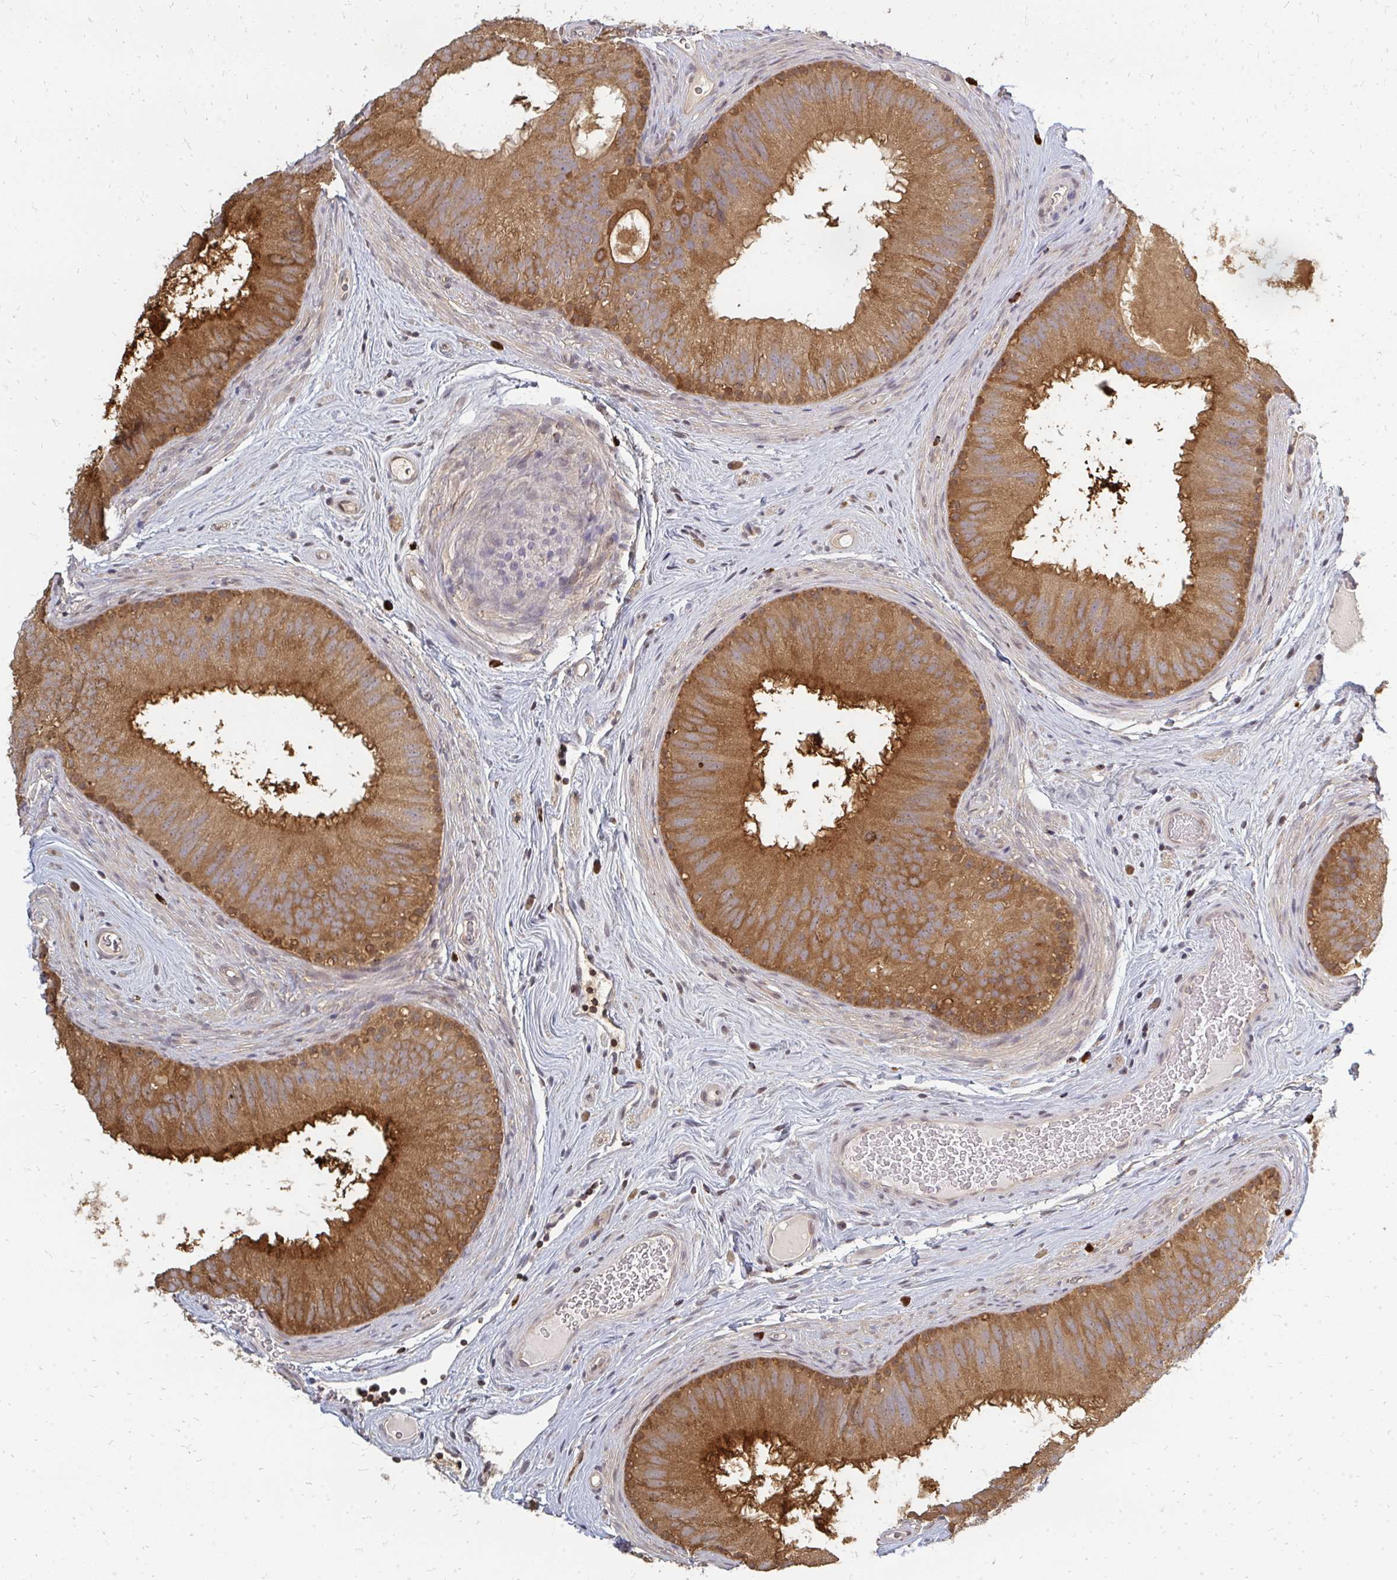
{"staining": {"intensity": "moderate", "quantity": ">75%", "location": "cytoplasmic/membranous"}, "tissue": "epididymis", "cell_type": "Glandular cells", "image_type": "normal", "snomed": [{"axis": "morphology", "description": "Normal tissue, NOS"}, {"axis": "topography", "description": "Epididymis"}], "caption": "A photomicrograph showing moderate cytoplasmic/membranous expression in about >75% of glandular cells in unremarkable epididymis, as visualized by brown immunohistochemical staining.", "gene": "ZNF285", "patient": {"sex": "male", "age": 44}}